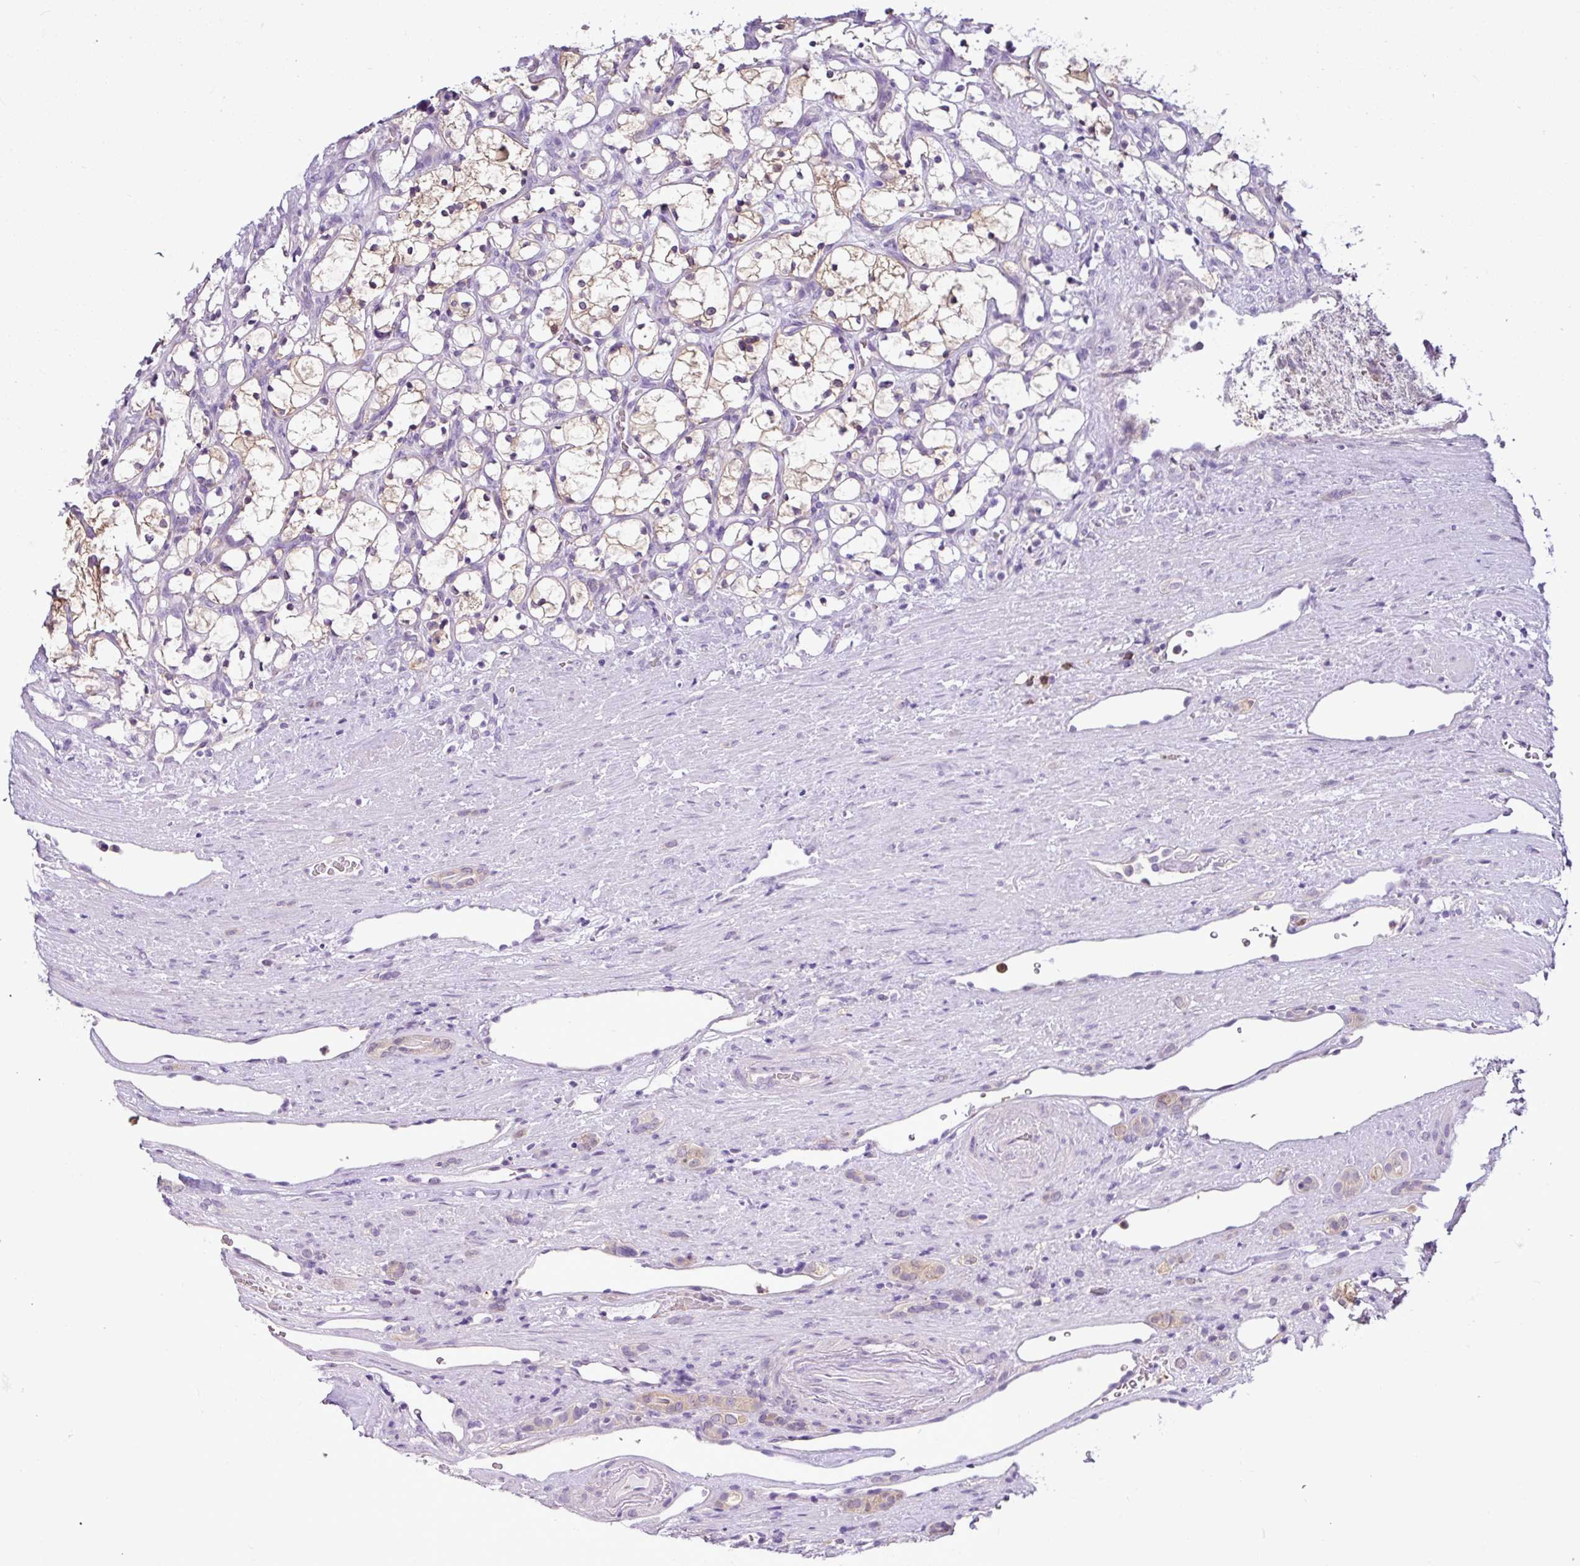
{"staining": {"intensity": "weak", "quantity": "25%-75%", "location": "cytoplasmic/membranous"}, "tissue": "renal cancer", "cell_type": "Tumor cells", "image_type": "cancer", "snomed": [{"axis": "morphology", "description": "Adenocarcinoma, NOS"}, {"axis": "topography", "description": "Kidney"}], "caption": "Tumor cells display weak cytoplasmic/membranous staining in about 25%-75% of cells in adenocarcinoma (renal).", "gene": "TONSL", "patient": {"sex": "female", "age": 69}}